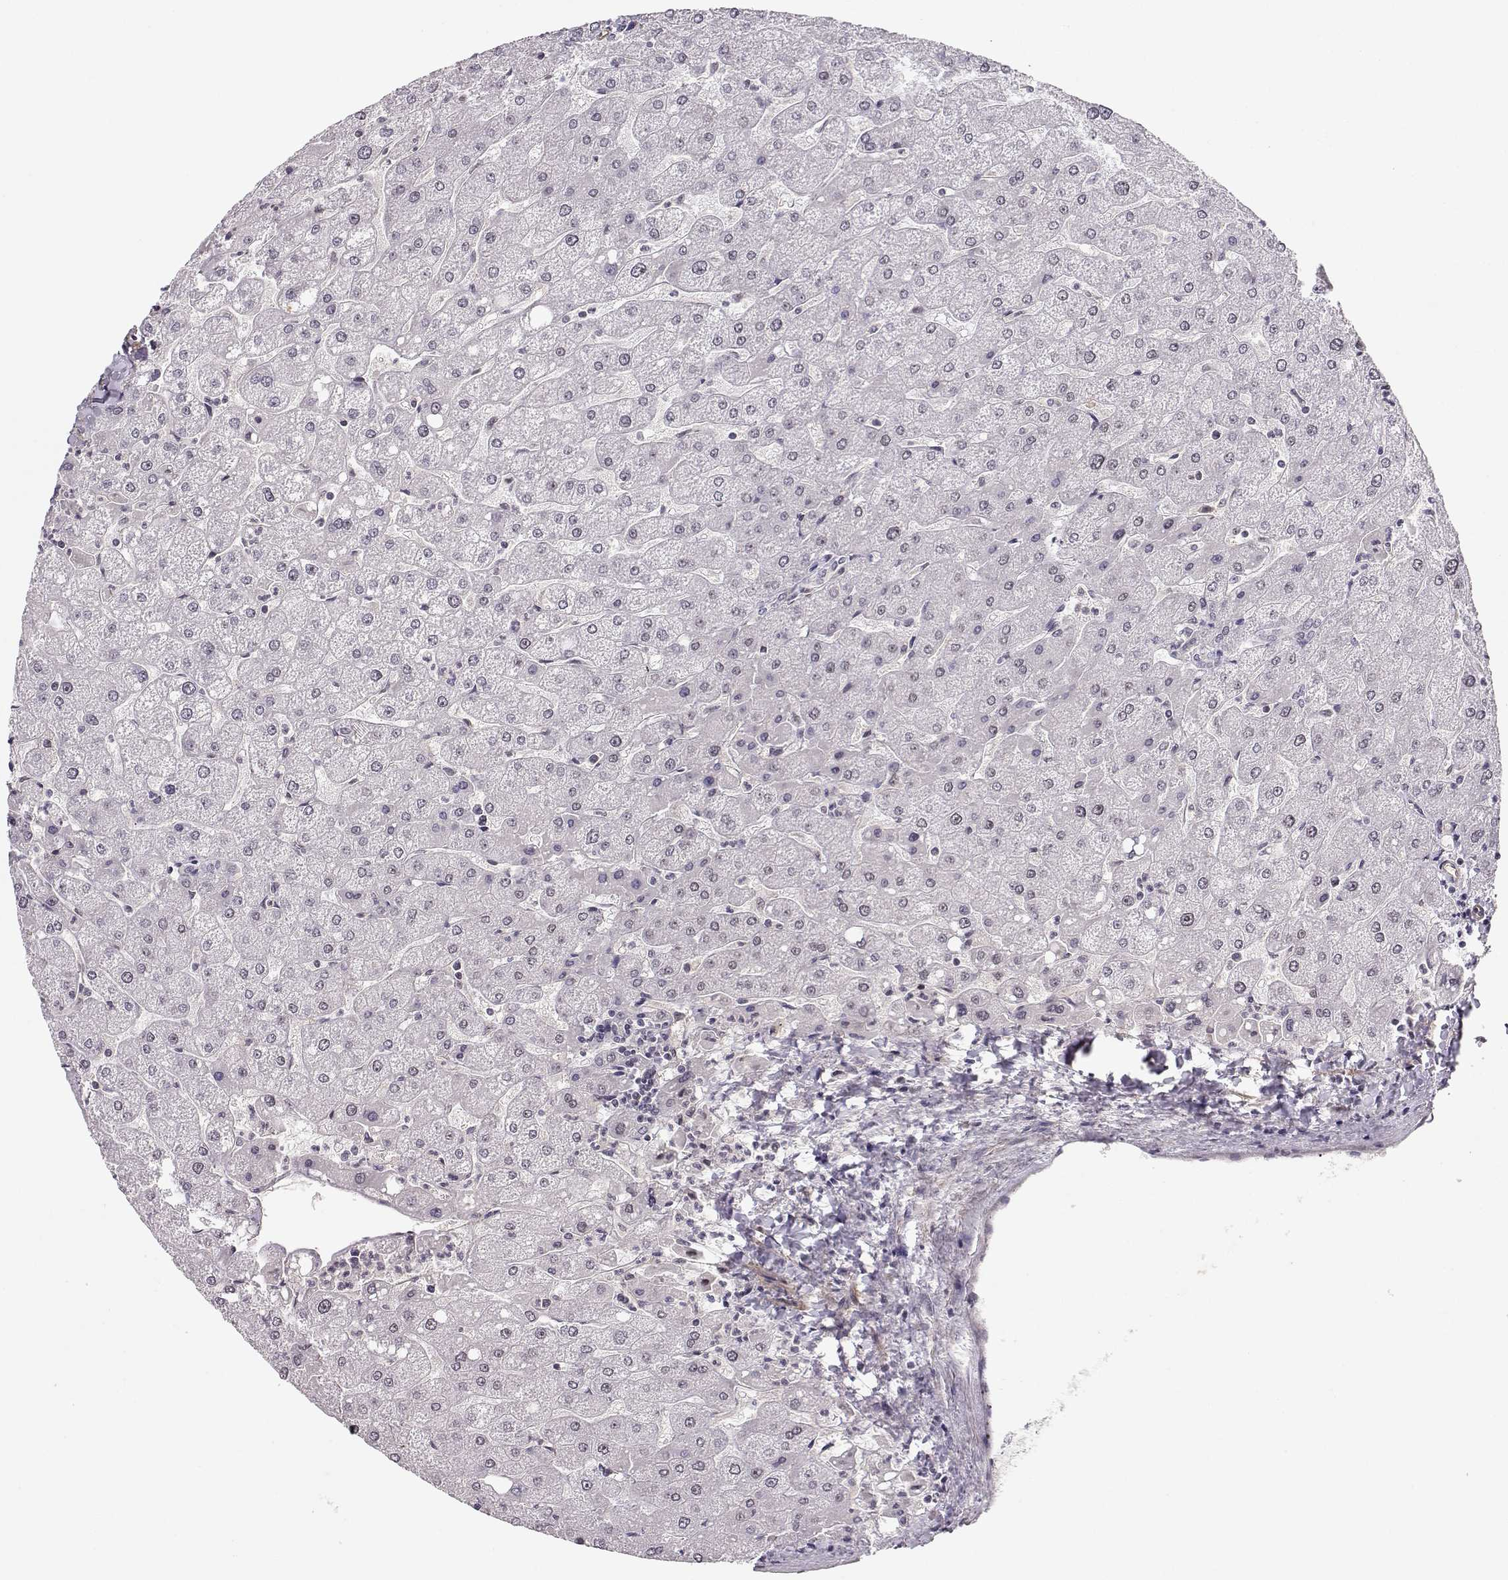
{"staining": {"intensity": "negative", "quantity": "none", "location": "none"}, "tissue": "liver", "cell_type": "Cholangiocytes", "image_type": "normal", "snomed": [{"axis": "morphology", "description": "Normal tissue, NOS"}, {"axis": "topography", "description": "Liver"}], "caption": "A photomicrograph of liver stained for a protein shows no brown staining in cholangiocytes.", "gene": "CIR1", "patient": {"sex": "male", "age": 67}}